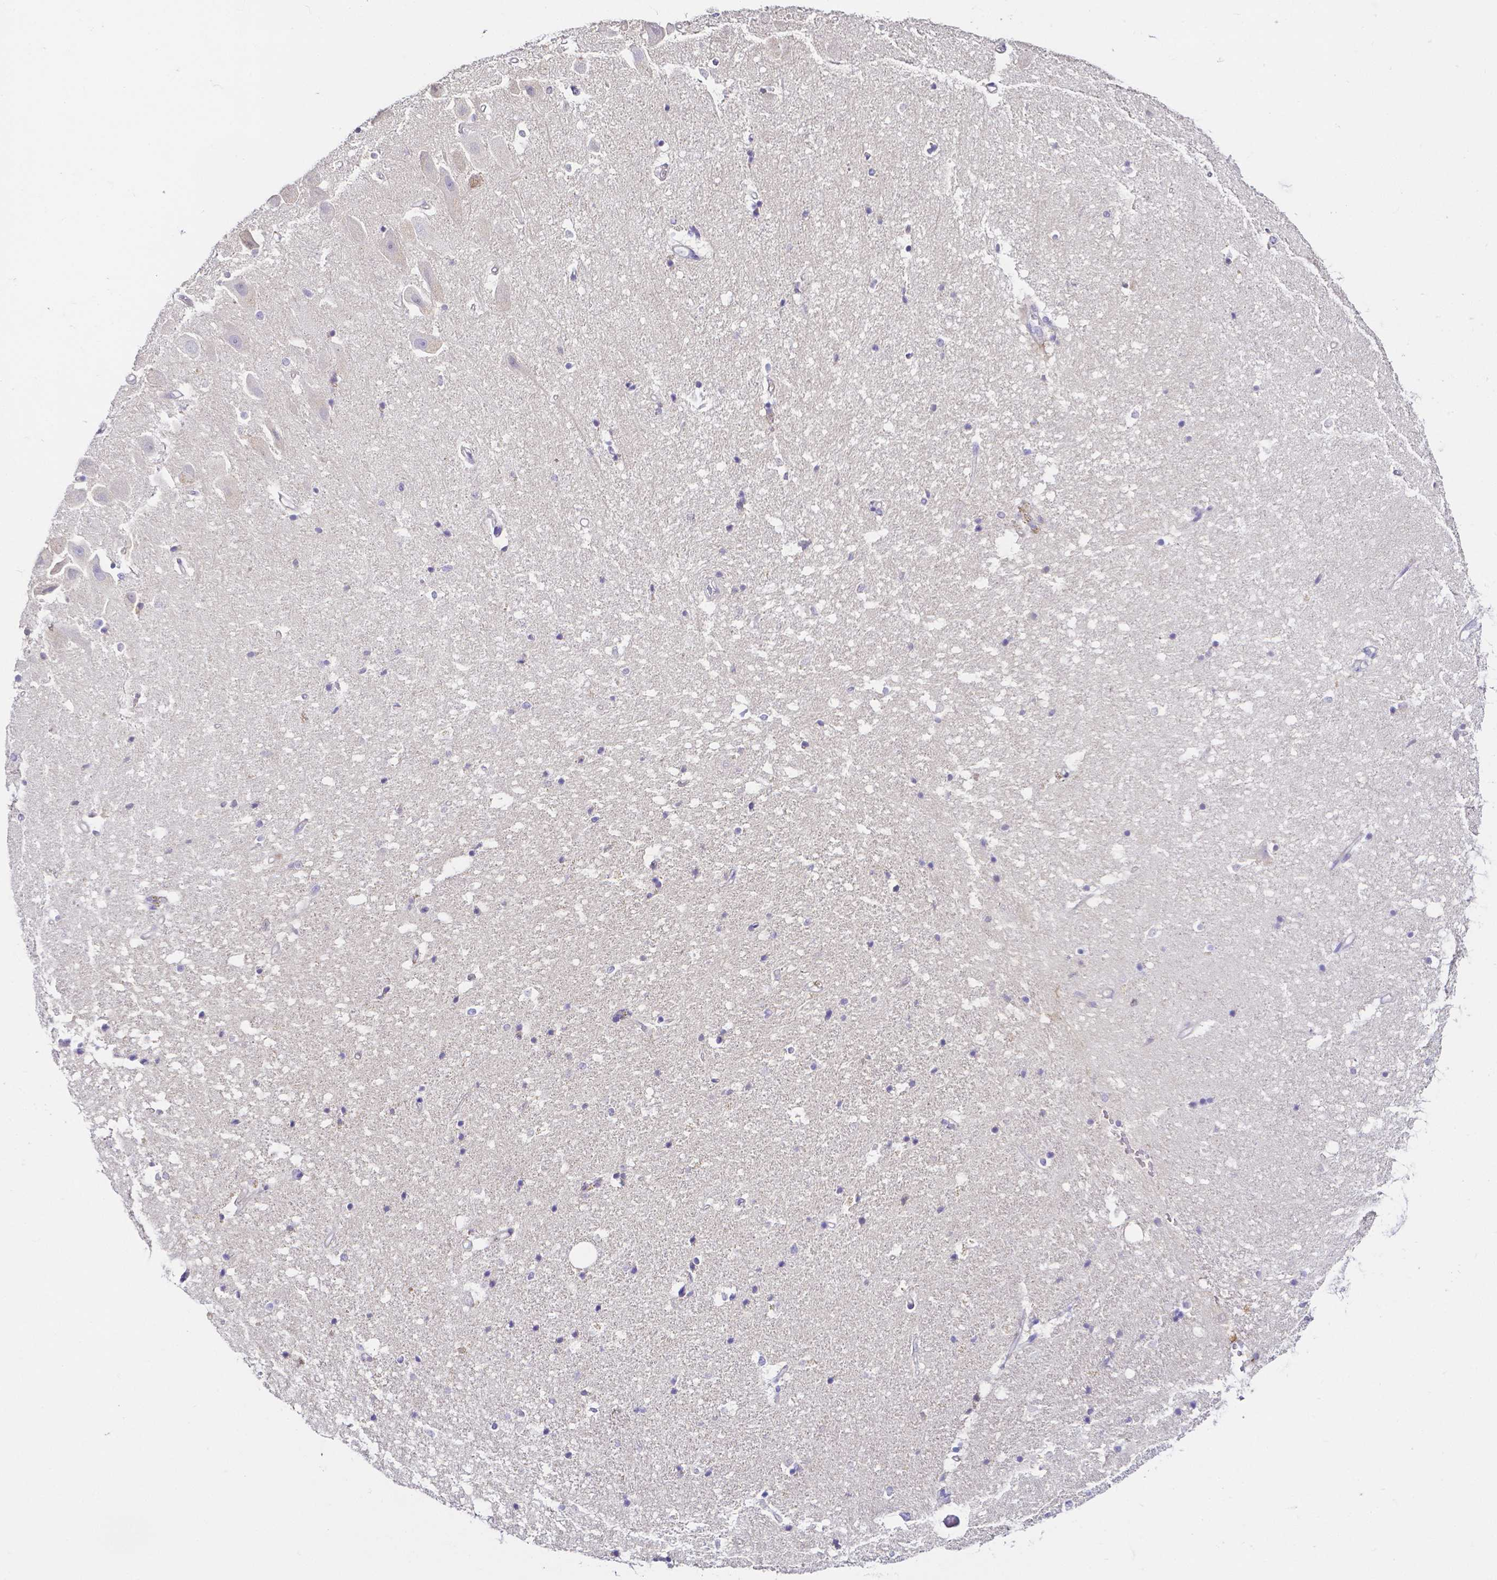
{"staining": {"intensity": "negative", "quantity": "none", "location": "none"}, "tissue": "hippocampus", "cell_type": "Glial cells", "image_type": "normal", "snomed": [{"axis": "morphology", "description": "Normal tissue, NOS"}, {"axis": "topography", "description": "Hippocampus"}], "caption": "A high-resolution histopathology image shows immunohistochemistry (IHC) staining of unremarkable hippocampus, which displays no significant positivity in glial cells.", "gene": "PKP3", "patient": {"sex": "male", "age": 63}}